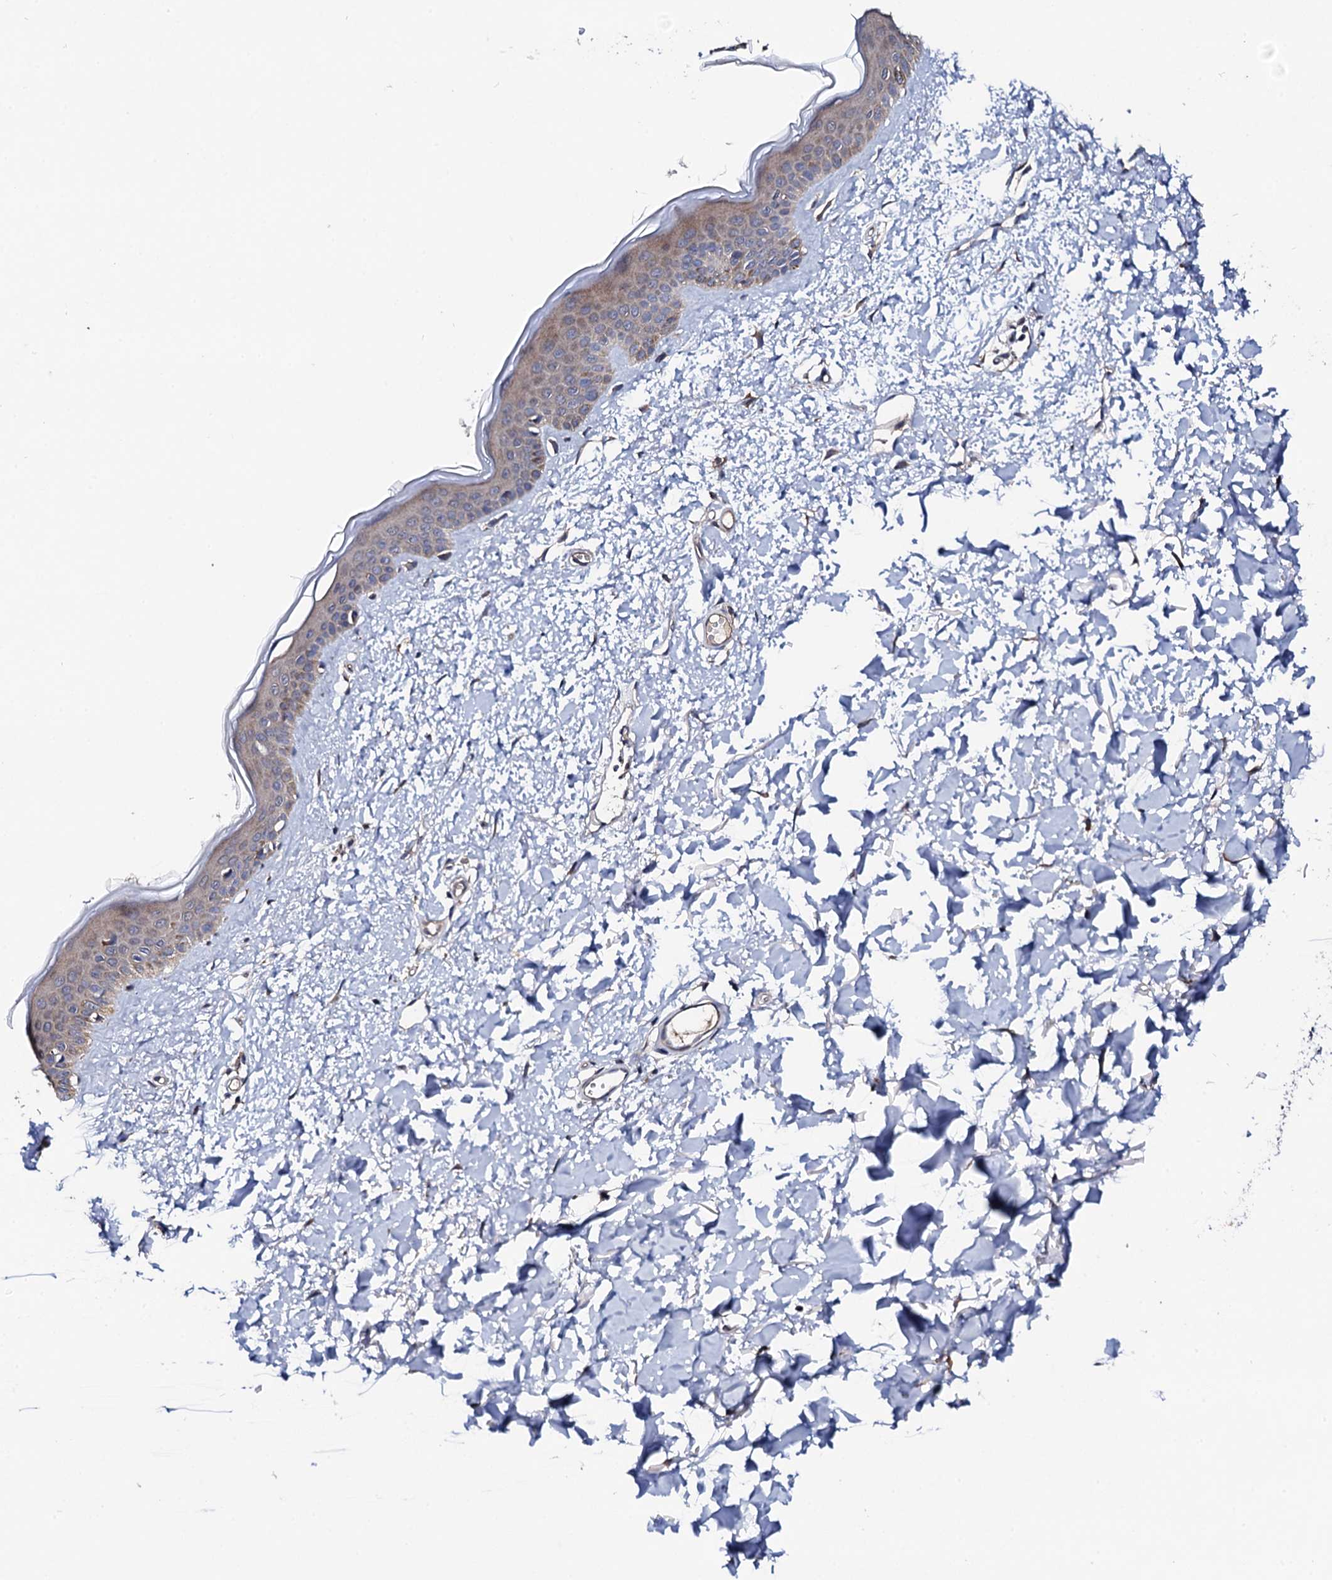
{"staining": {"intensity": "moderate", "quantity": ">75%", "location": "cytoplasmic/membranous"}, "tissue": "skin", "cell_type": "Fibroblasts", "image_type": "normal", "snomed": [{"axis": "morphology", "description": "Normal tissue, NOS"}, {"axis": "topography", "description": "Skin"}], "caption": "Brown immunohistochemical staining in normal human skin displays moderate cytoplasmic/membranous positivity in approximately >75% of fibroblasts.", "gene": "IP6K1", "patient": {"sex": "female", "age": 58}}